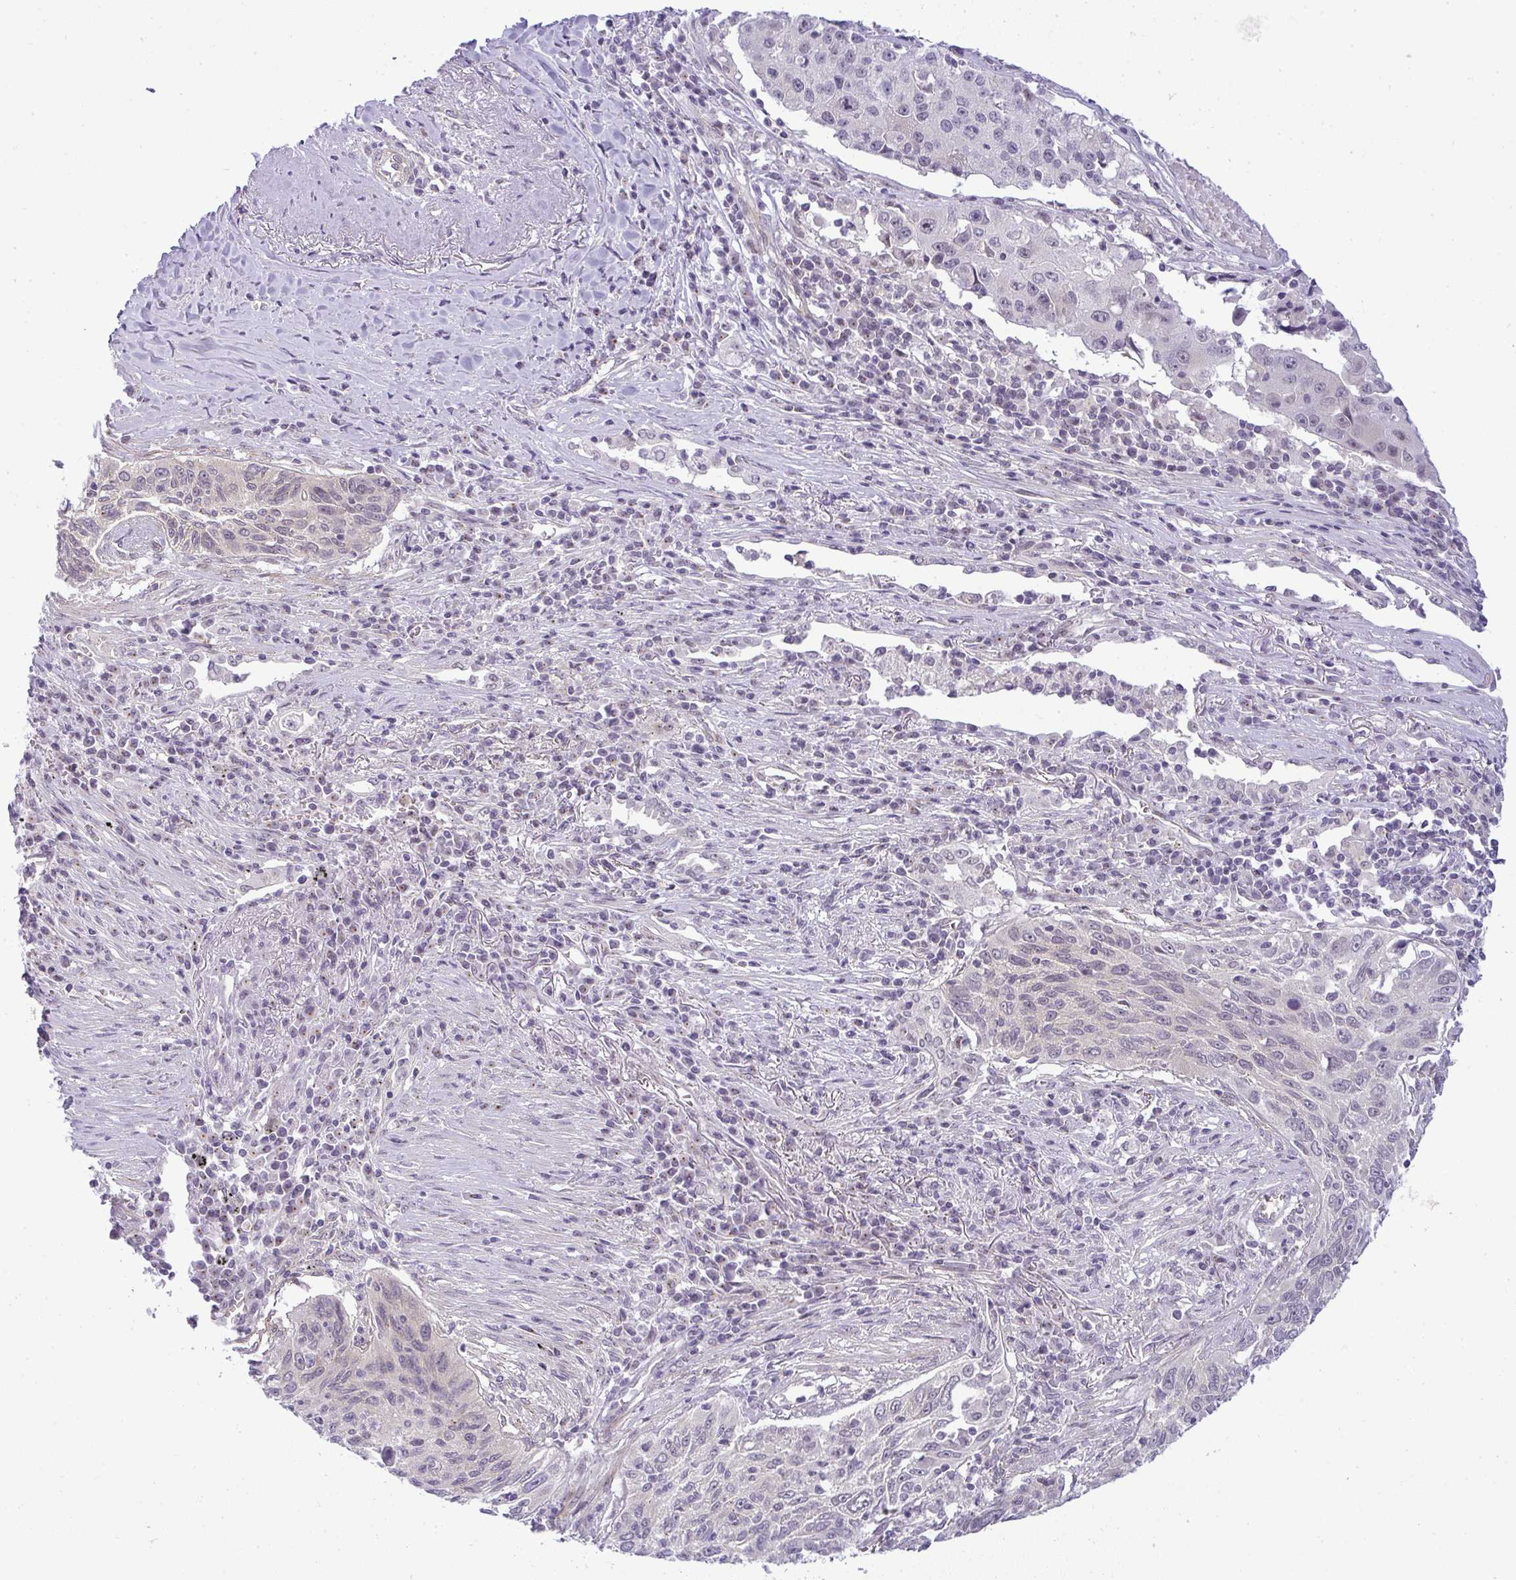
{"staining": {"intensity": "negative", "quantity": "none", "location": "none"}, "tissue": "lung cancer", "cell_type": "Tumor cells", "image_type": "cancer", "snomed": [{"axis": "morphology", "description": "Squamous cell carcinoma, NOS"}, {"axis": "topography", "description": "Lung"}], "caption": "DAB (3,3'-diaminobenzidine) immunohistochemical staining of lung cancer (squamous cell carcinoma) exhibits no significant expression in tumor cells. The staining was performed using DAB to visualize the protein expression in brown, while the nuclei were stained in blue with hematoxylin (Magnification: 20x).", "gene": "DZIP1", "patient": {"sex": "female", "age": 66}}